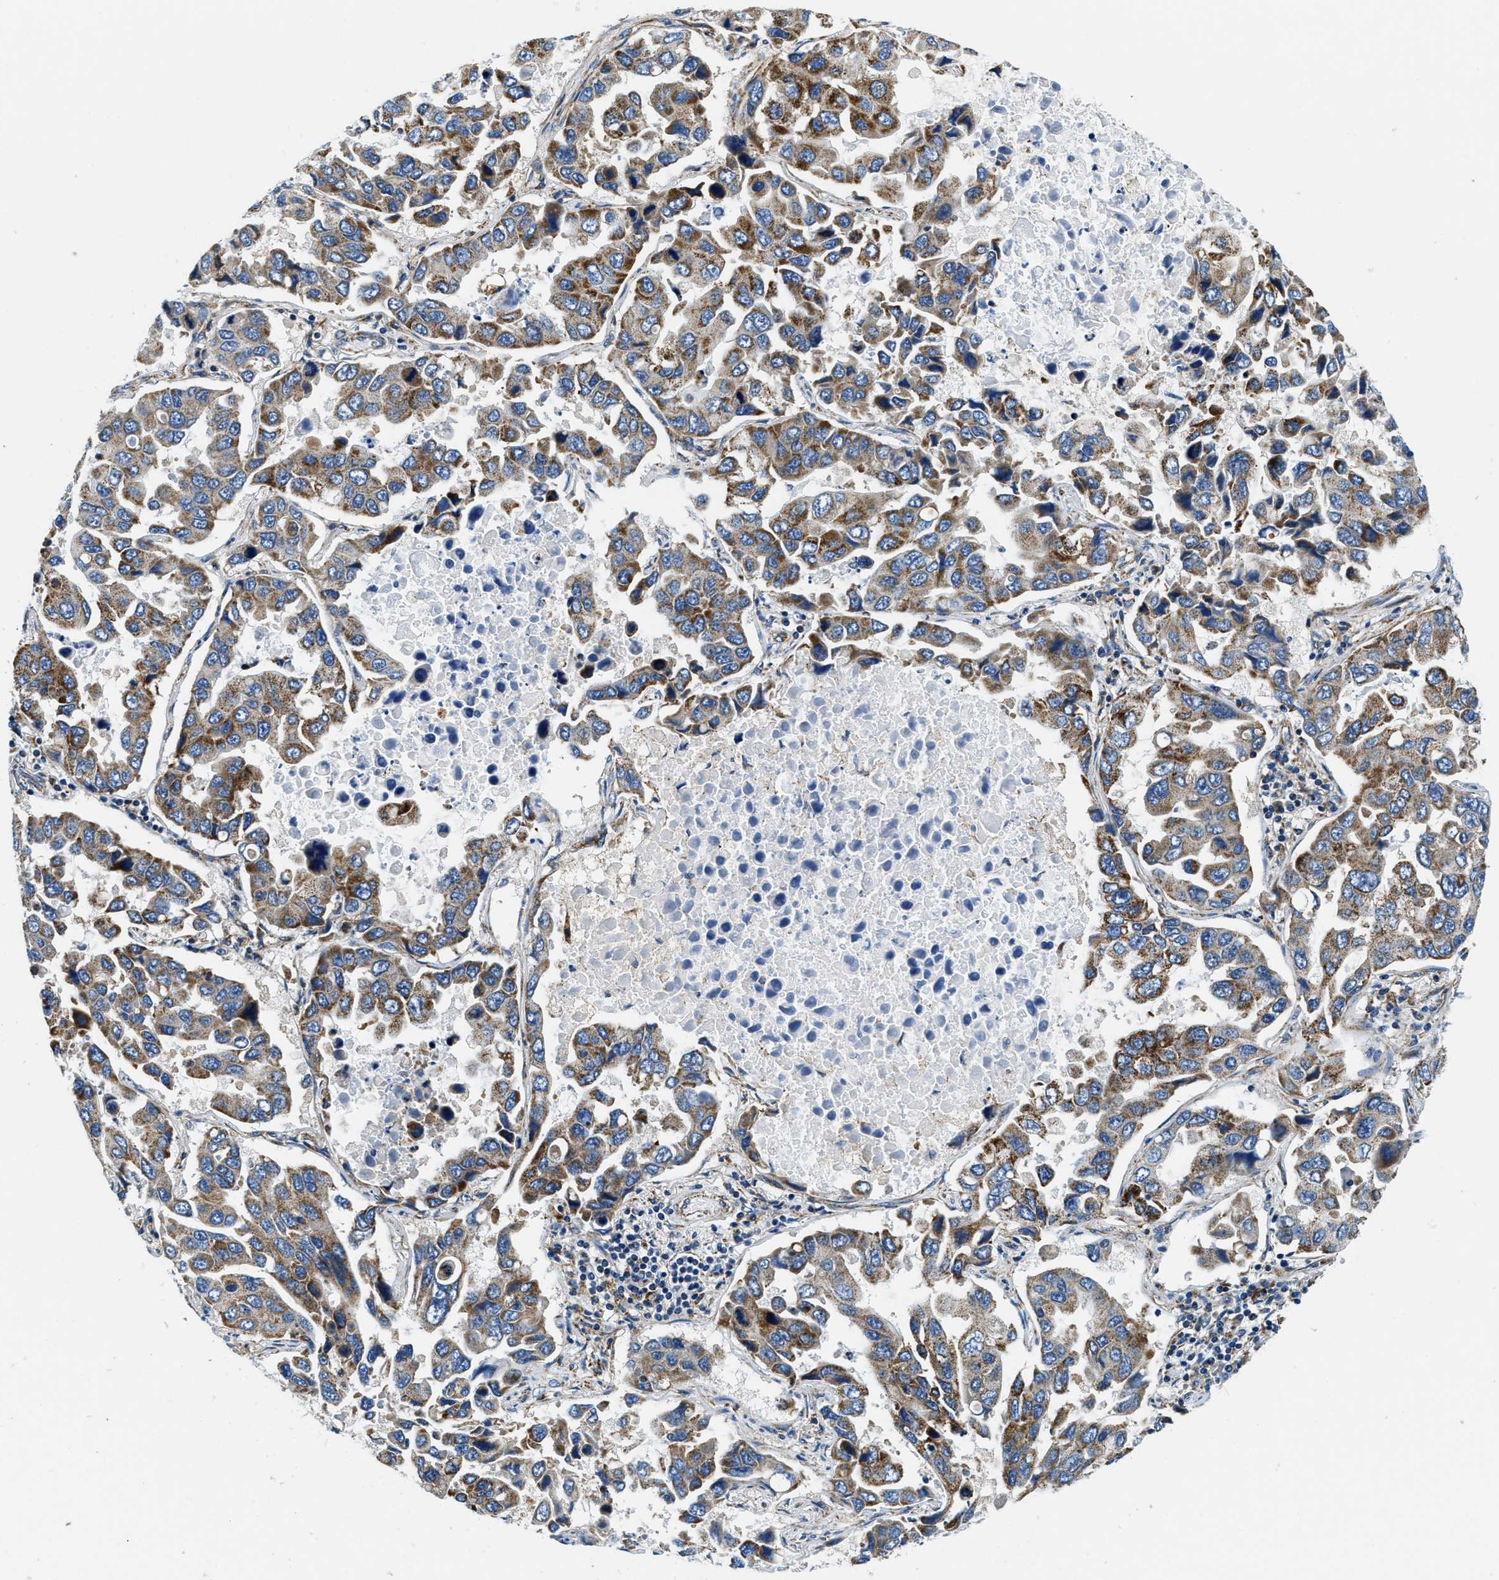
{"staining": {"intensity": "moderate", "quantity": ">75%", "location": "cytoplasmic/membranous"}, "tissue": "lung cancer", "cell_type": "Tumor cells", "image_type": "cancer", "snomed": [{"axis": "morphology", "description": "Adenocarcinoma, NOS"}, {"axis": "topography", "description": "Lung"}], "caption": "Lung cancer (adenocarcinoma) was stained to show a protein in brown. There is medium levels of moderate cytoplasmic/membranous positivity in about >75% of tumor cells. (DAB IHC with brightfield microscopy, high magnification).", "gene": "SAMD4B", "patient": {"sex": "male", "age": 64}}